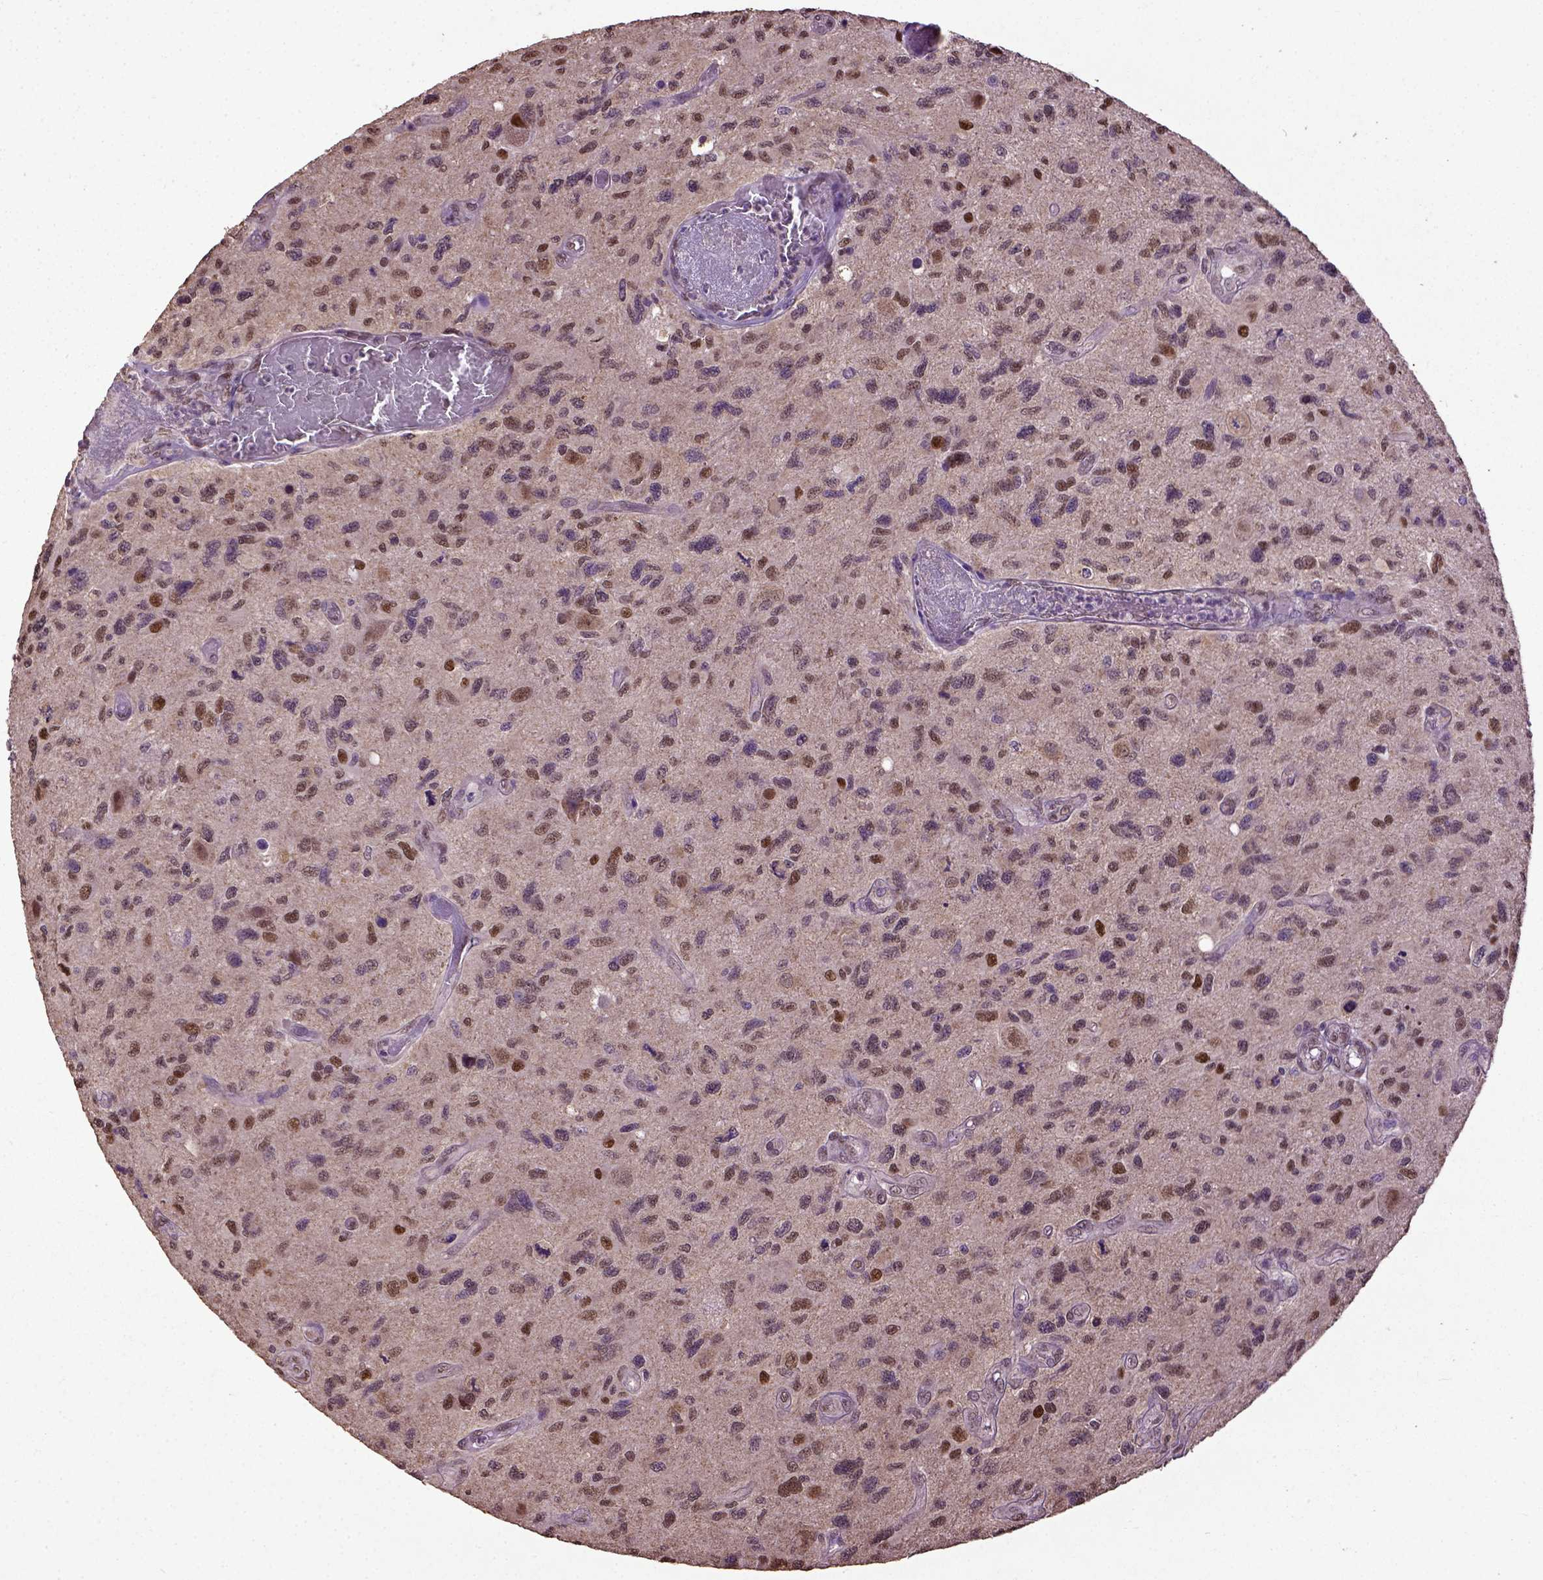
{"staining": {"intensity": "moderate", "quantity": "25%-75%", "location": "nuclear"}, "tissue": "glioma", "cell_type": "Tumor cells", "image_type": "cancer", "snomed": [{"axis": "morphology", "description": "Glioma, malignant, NOS"}, {"axis": "morphology", "description": "Glioma, malignant, High grade"}, {"axis": "topography", "description": "Brain"}], "caption": "Glioma tissue displays moderate nuclear positivity in about 25%-75% of tumor cells, visualized by immunohistochemistry.", "gene": "UBA3", "patient": {"sex": "female", "age": 71}}